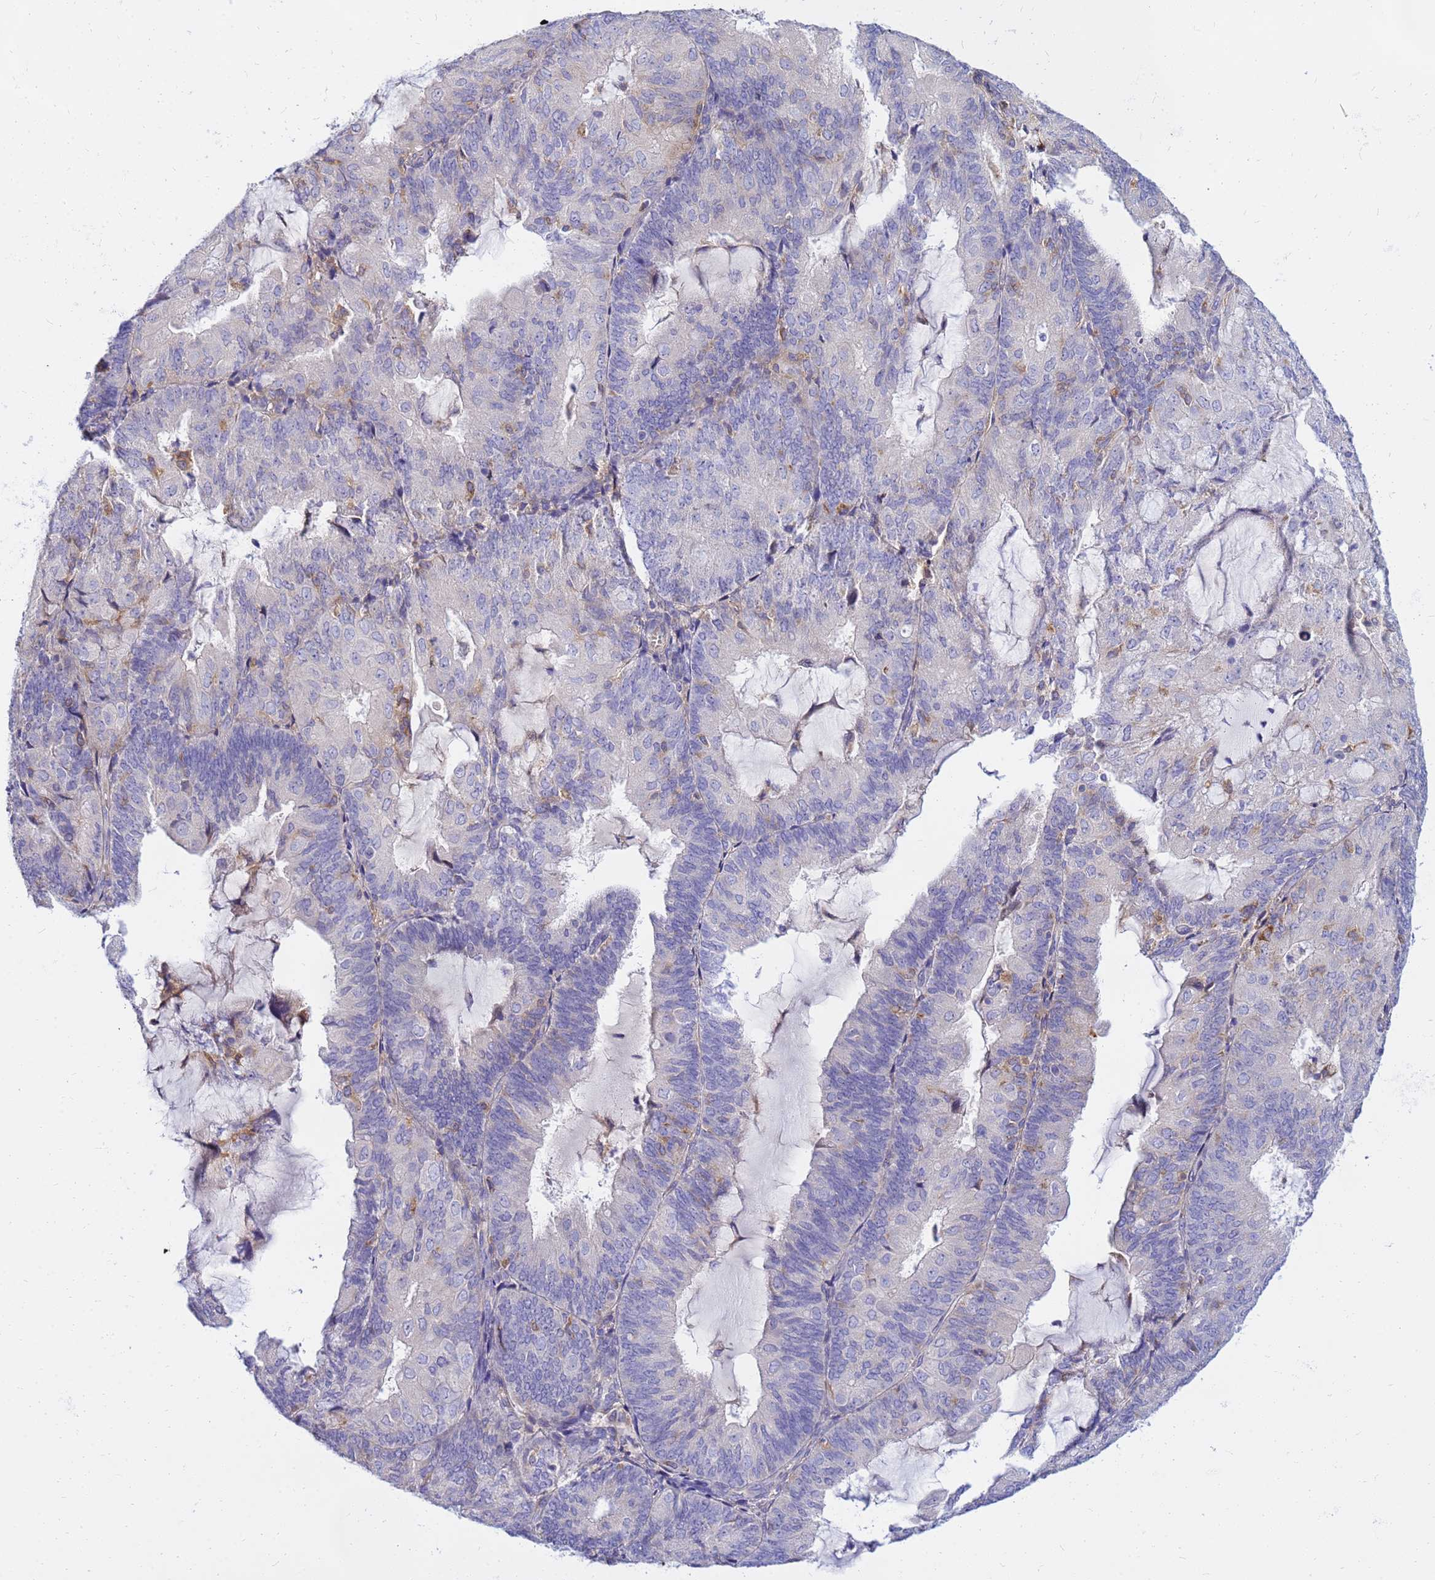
{"staining": {"intensity": "weak", "quantity": "<25%", "location": "cytoplasmic/membranous"}, "tissue": "endometrial cancer", "cell_type": "Tumor cells", "image_type": "cancer", "snomed": [{"axis": "morphology", "description": "Adenocarcinoma, NOS"}, {"axis": "topography", "description": "Endometrium"}], "caption": "The IHC micrograph has no significant staining in tumor cells of adenocarcinoma (endometrial) tissue.", "gene": "HERC5", "patient": {"sex": "female", "age": 81}}